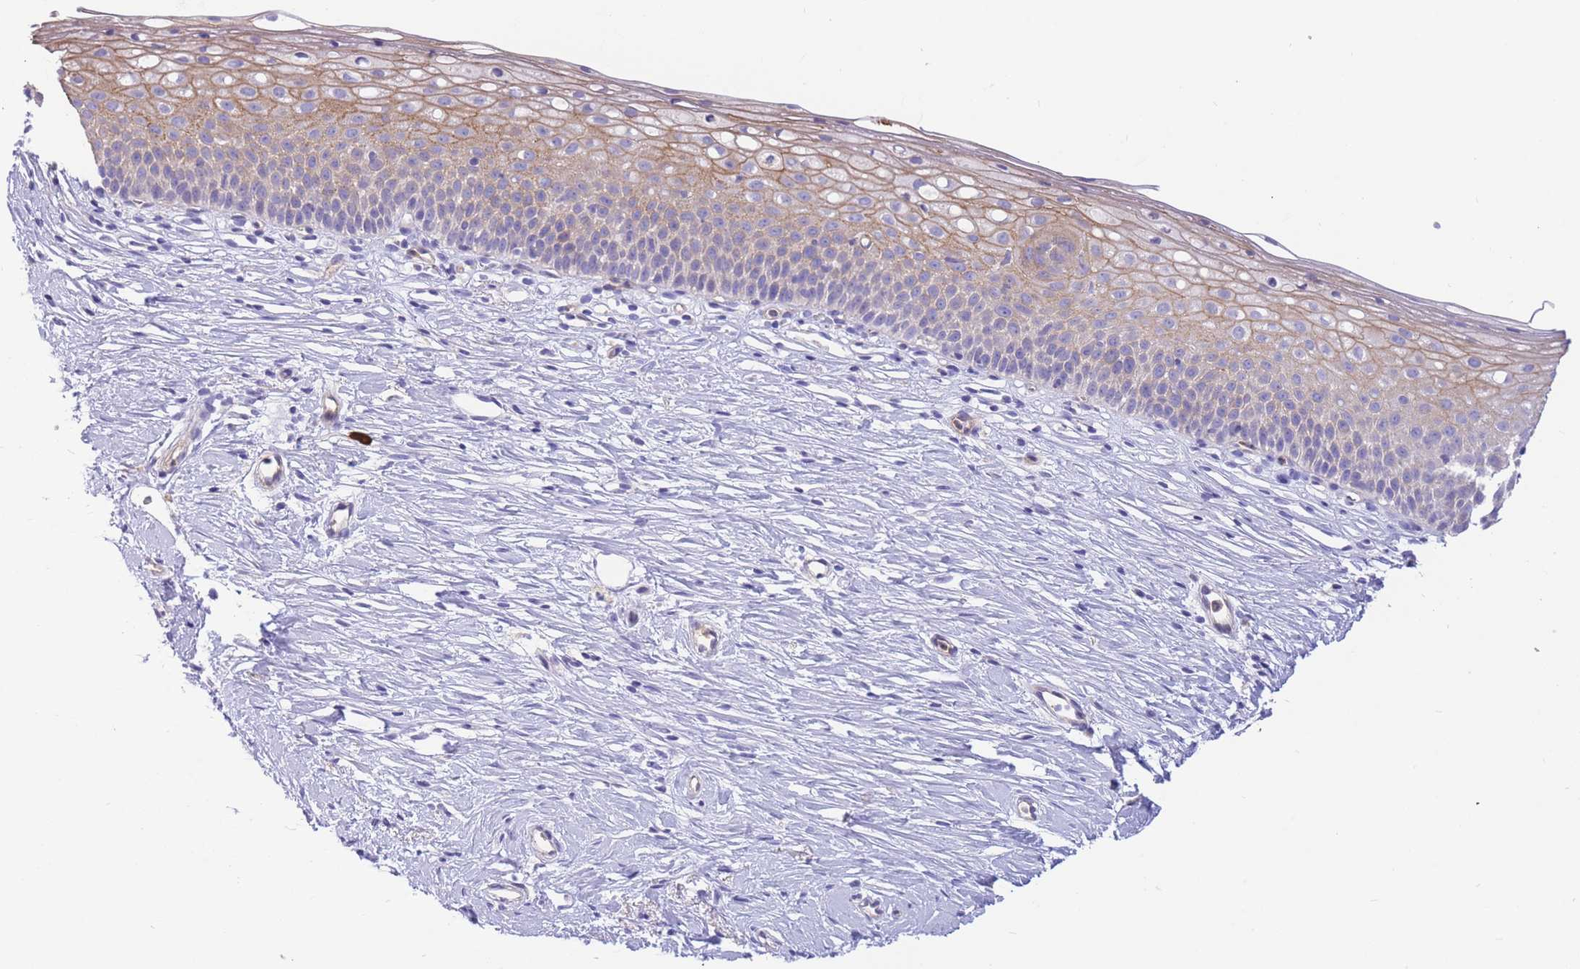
{"staining": {"intensity": "negative", "quantity": "none", "location": "none"}, "tissue": "cervix", "cell_type": "Glandular cells", "image_type": "normal", "snomed": [{"axis": "morphology", "description": "Normal tissue, NOS"}, {"axis": "topography", "description": "Cervix"}], "caption": "Photomicrograph shows no significant protein positivity in glandular cells of benign cervix. (Immunohistochemistry (ihc), brightfield microscopy, high magnification).", "gene": "SULT1A1", "patient": {"sex": "female", "age": 57}}